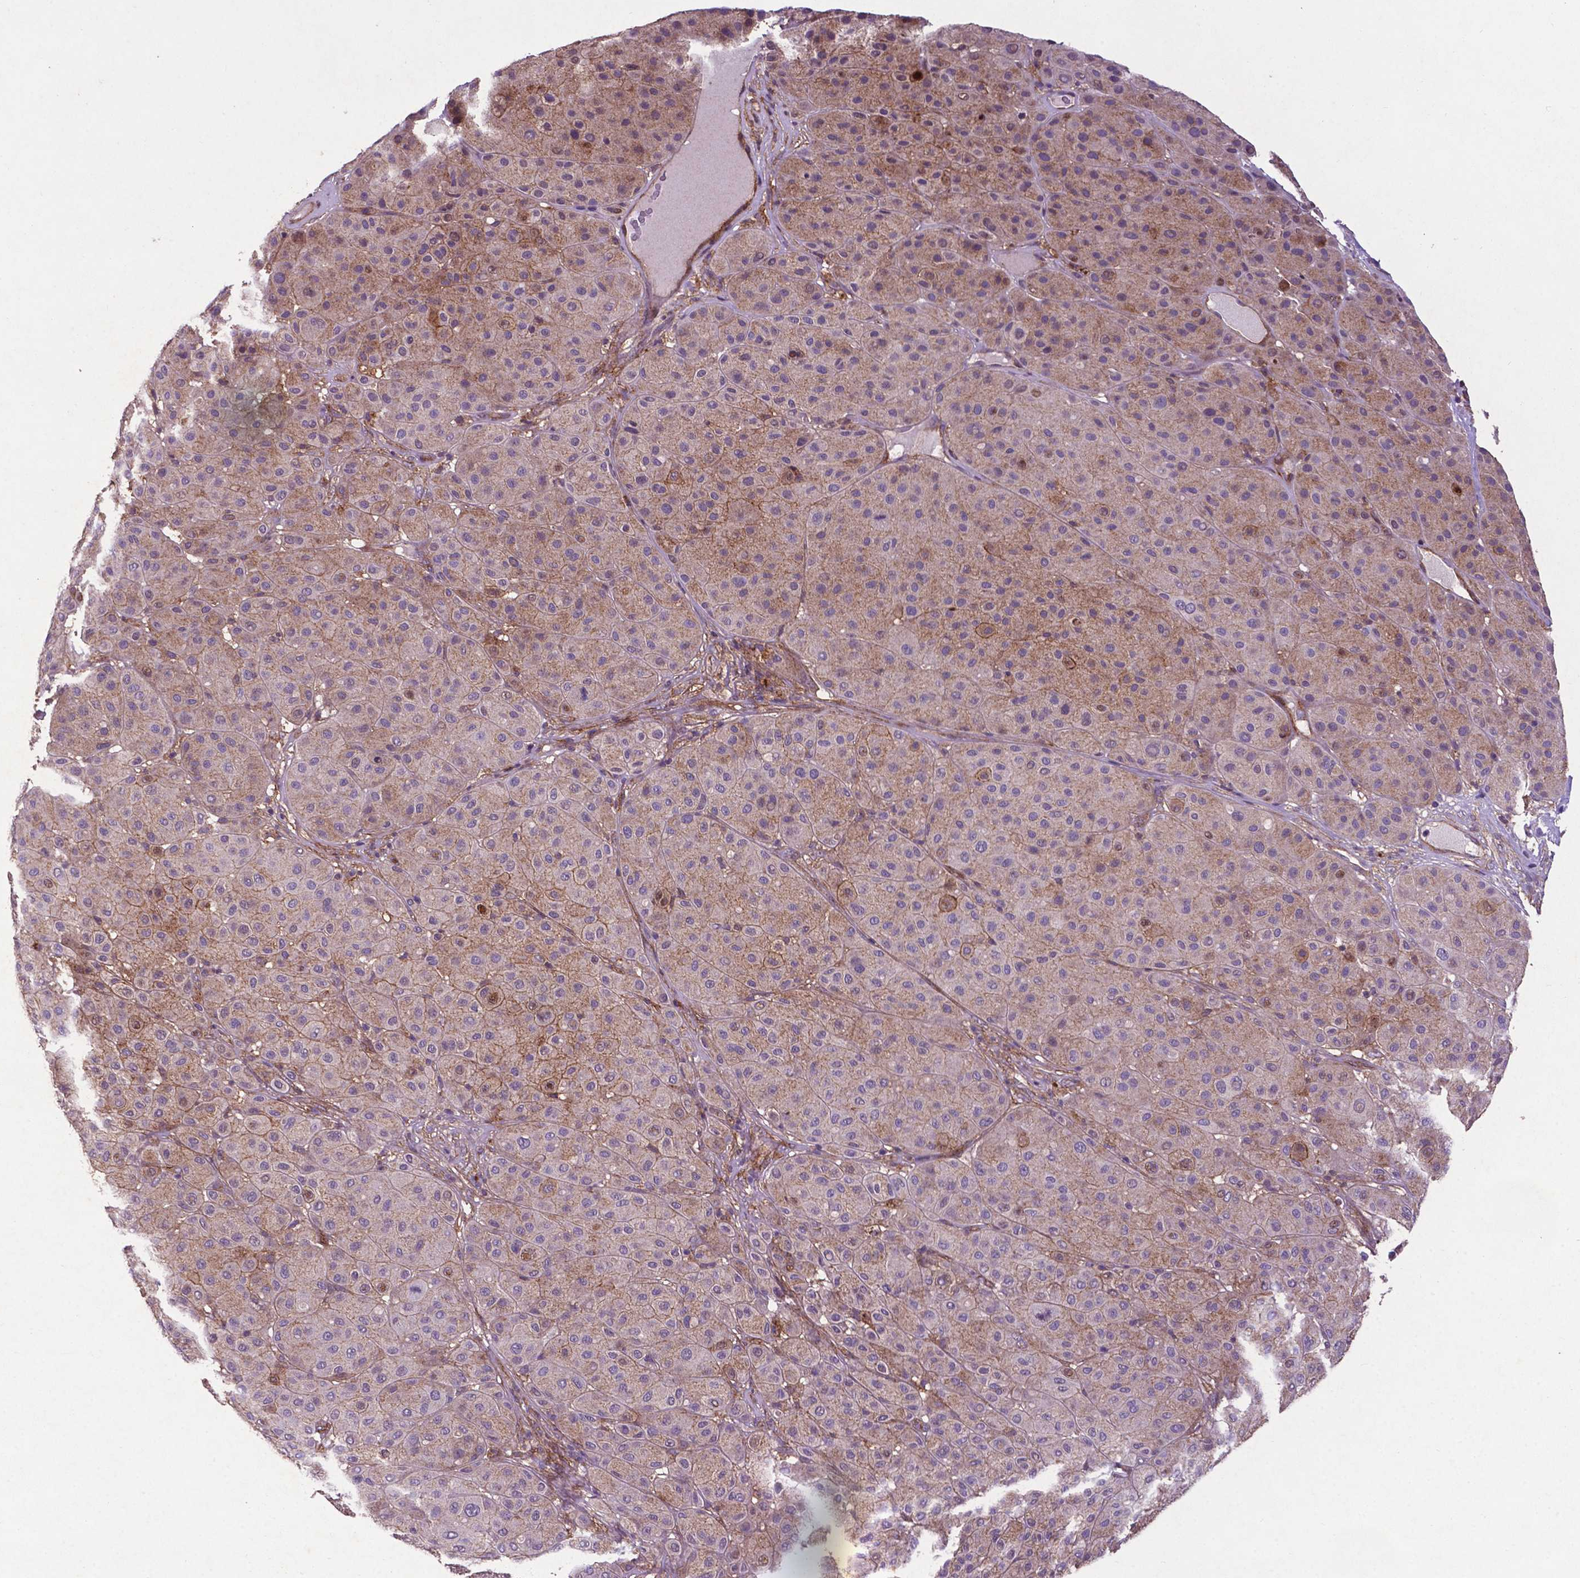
{"staining": {"intensity": "moderate", "quantity": "25%-75%", "location": "cytoplasmic/membranous"}, "tissue": "melanoma", "cell_type": "Tumor cells", "image_type": "cancer", "snomed": [{"axis": "morphology", "description": "Malignant melanoma, Metastatic site"}, {"axis": "topography", "description": "Smooth muscle"}], "caption": "A high-resolution image shows IHC staining of malignant melanoma (metastatic site), which reveals moderate cytoplasmic/membranous expression in about 25%-75% of tumor cells. The protein is shown in brown color, while the nuclei are stained blue.", "gene": "RRAS", "patient": {"sex": "male", "age": 41}}